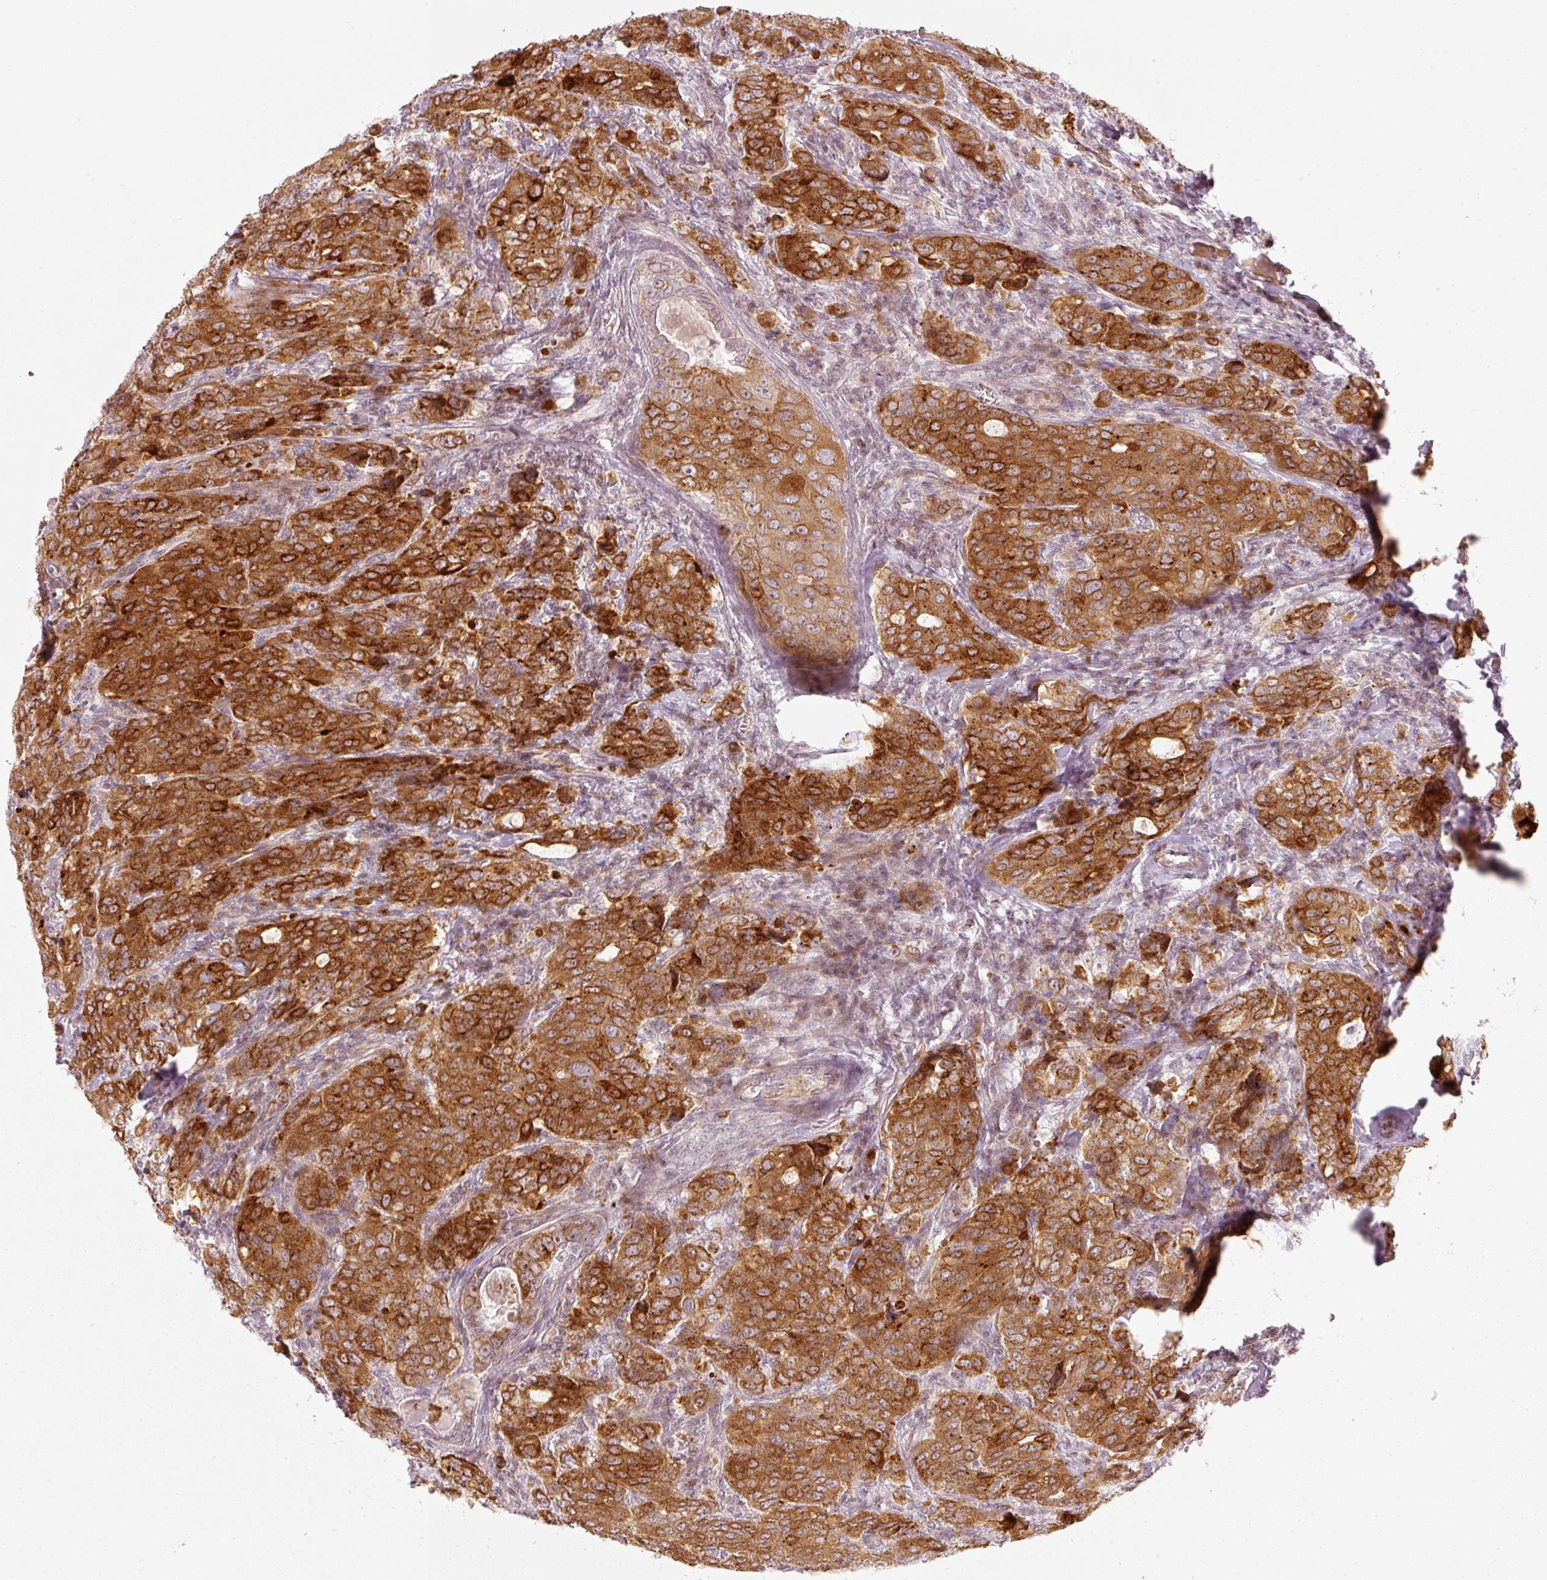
{"staining": {"intensity": "strong", "quantity": ">75%", "location": "cytoplasmic/membranous"}, "tissue": "breast cancer", "cell_type": "Tumor cells", "image_type": "cancer", "snomed": [{"axis": "morphology", "description": "Duct carcinoma"}, {"axis": "topography", "description": "Breast"}], "caption": "Human breast infiltrating ductal carcinoma stained with a protein marker demonstrates strong staining in tumor cells.", "gene": "SLC20A1", "patient": {"sex": "female", "age": 43}}